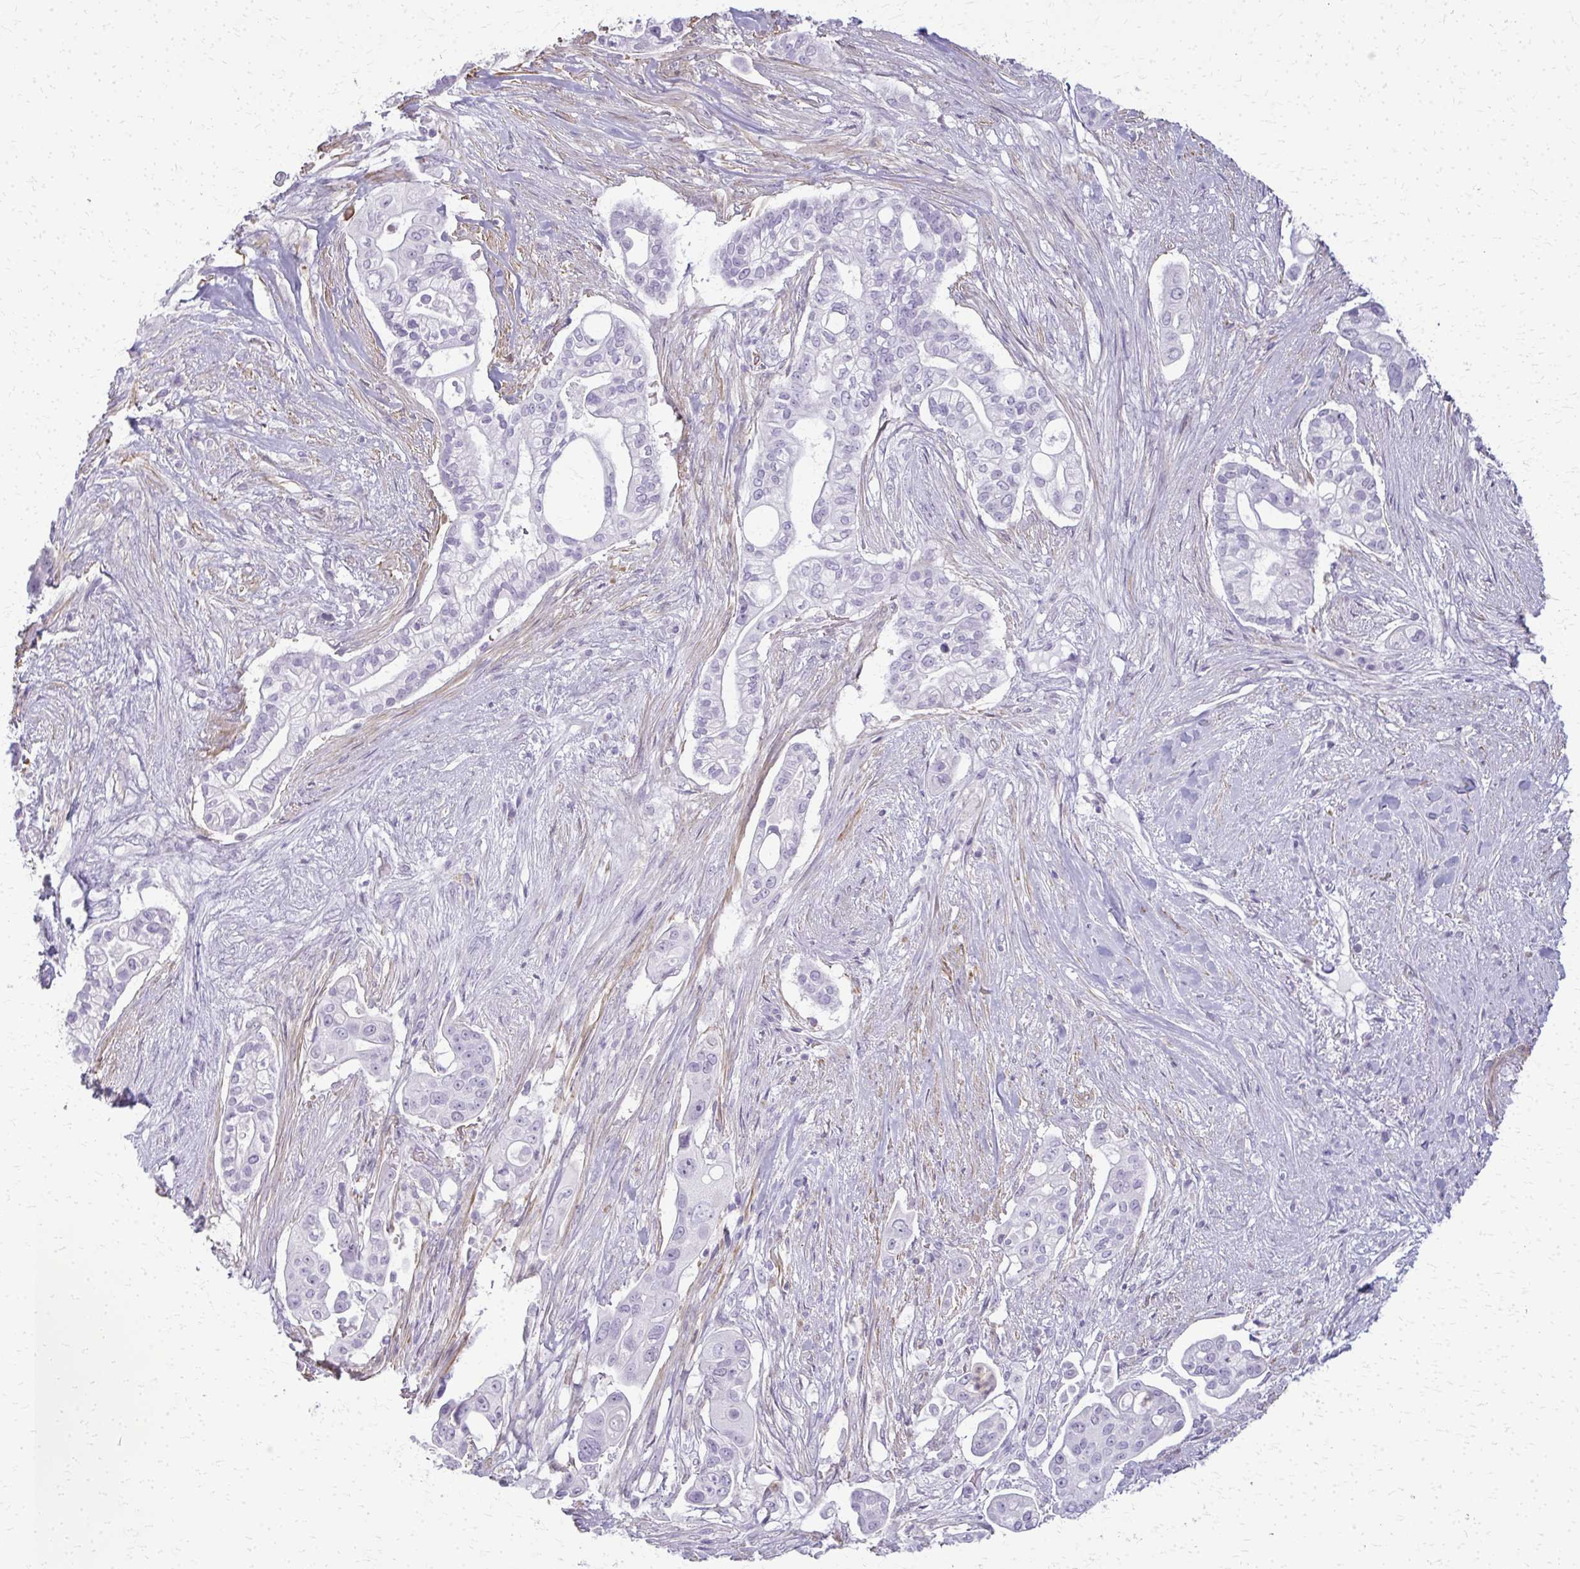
{"staining": {"intensity": "negative", "quantity": "none", "location": "none"}, "tissue": "pancreatic cancer", "cell_type": "Tumor cells", "image_type": "cancer", "snomed": [{"axis": "morphology", "description": "Adenocarcinoma, NOS"}, {"axis": "topography", "description": "Pancreas"}], "caption": "This is a histopathology image of immunohistochemistry staining of pancreatic adenocarcinoma, which shows no expression in tumor cells.", "gene": "CA3", "patient": {"sex": "female", "age": 69}}